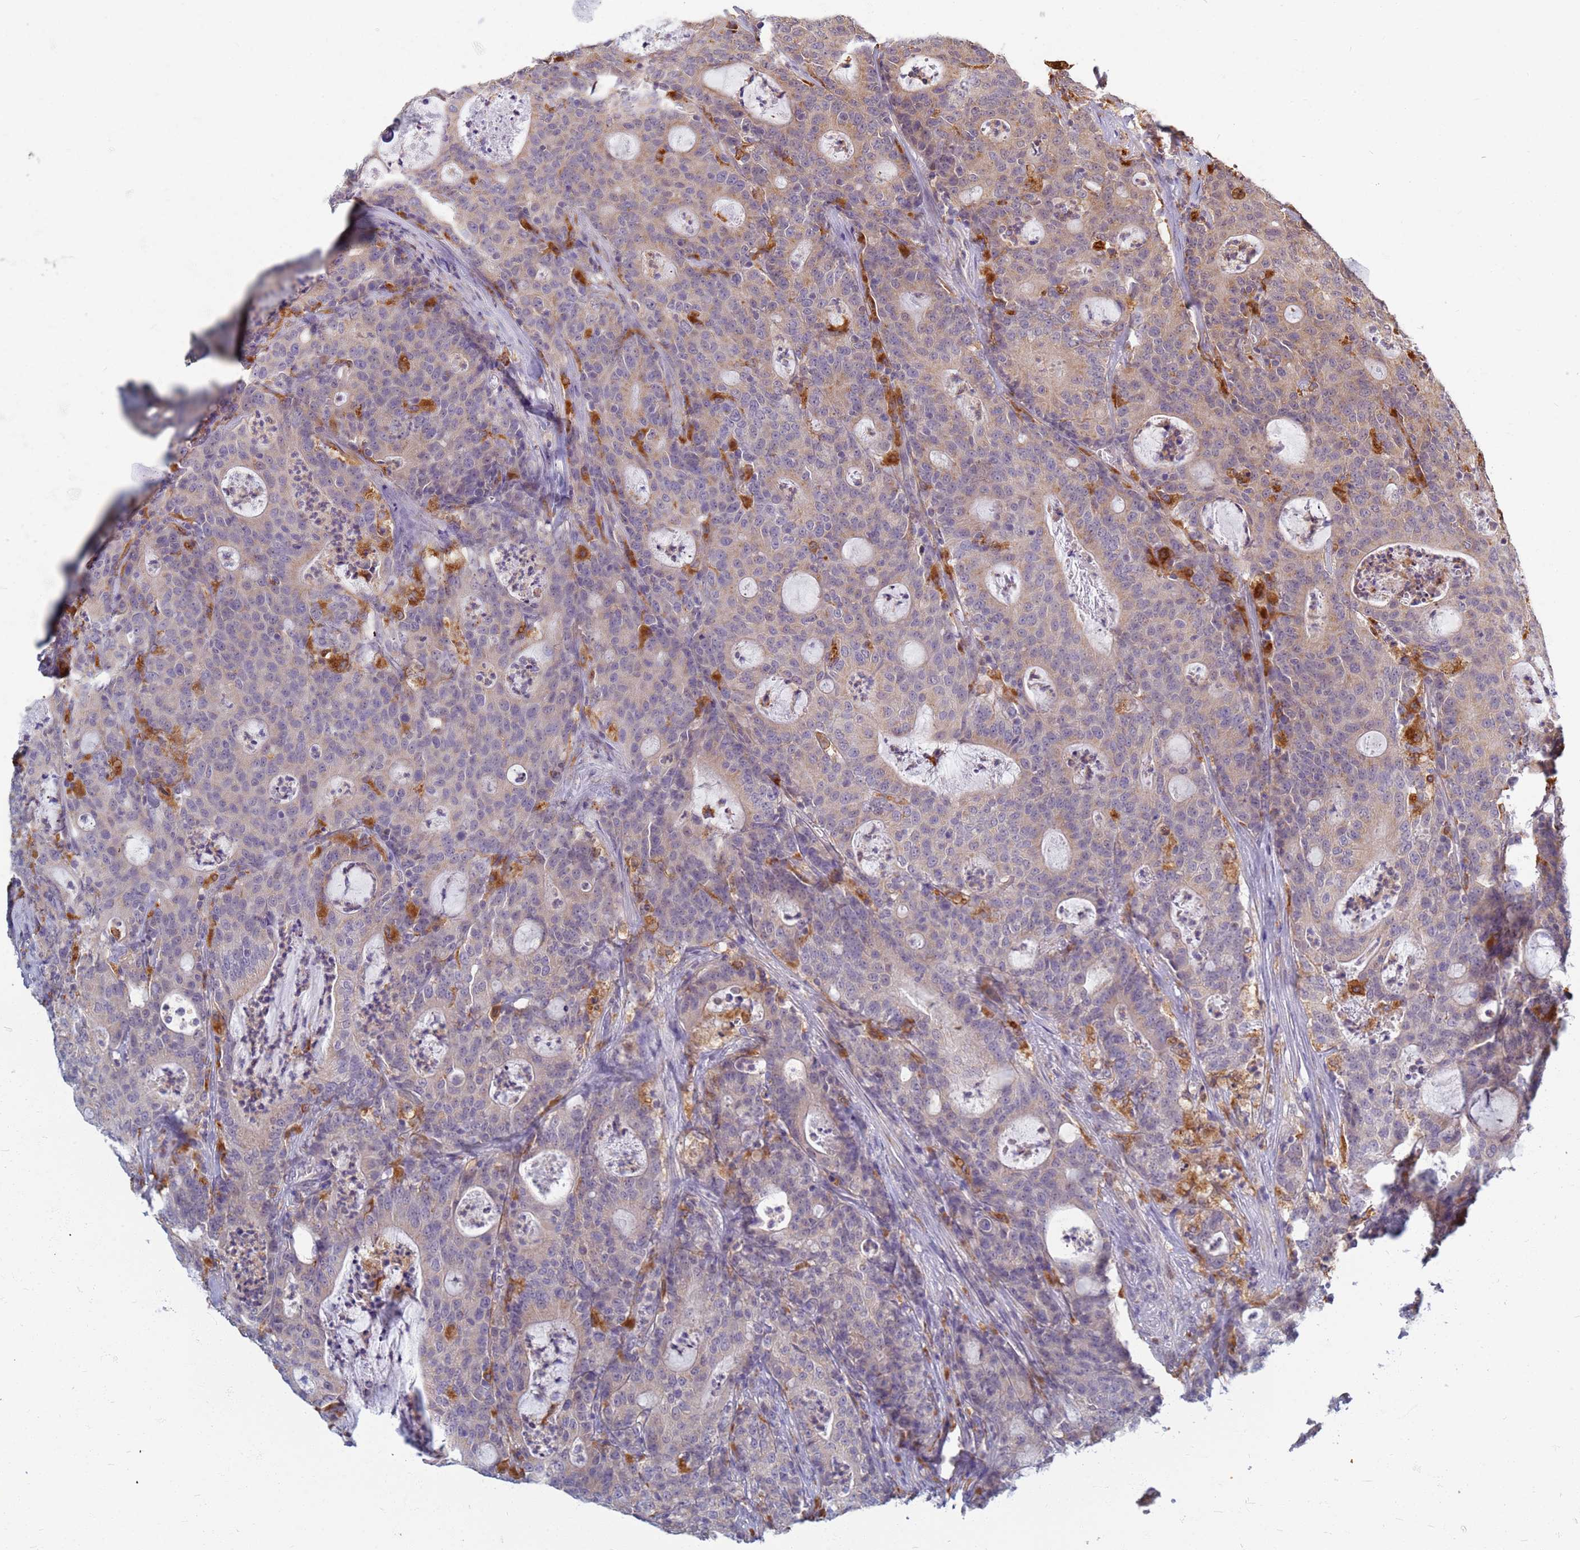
{"staining": {"intensity": "weak", "quantity": "25%-75%", "location": "cytoplasmic/membranous"}, "tissue": "colorectal cancer", "cell_type": "Tumor cells", "image_type": "cancer", "snomed": [{"axis": "morphology", "description": "Adenocarcinoma, NOS"}, {"axis": "topography", "description": "Colon"}], "caption": "Immunohistochemistry (DAB (3,3'-diaminobenzidine)) staining of human colorectal adenocarcinoma displays weak cytoplasmic/membranous protein positivity in approximately 25%-75% of tumor cells. (DAB (3,3'-diaminobenzidine) IHC with brightfield microscopy, high magnification).", "gene": "ATP6V1E1", "patient": {"sex": "male", "age": 83}}